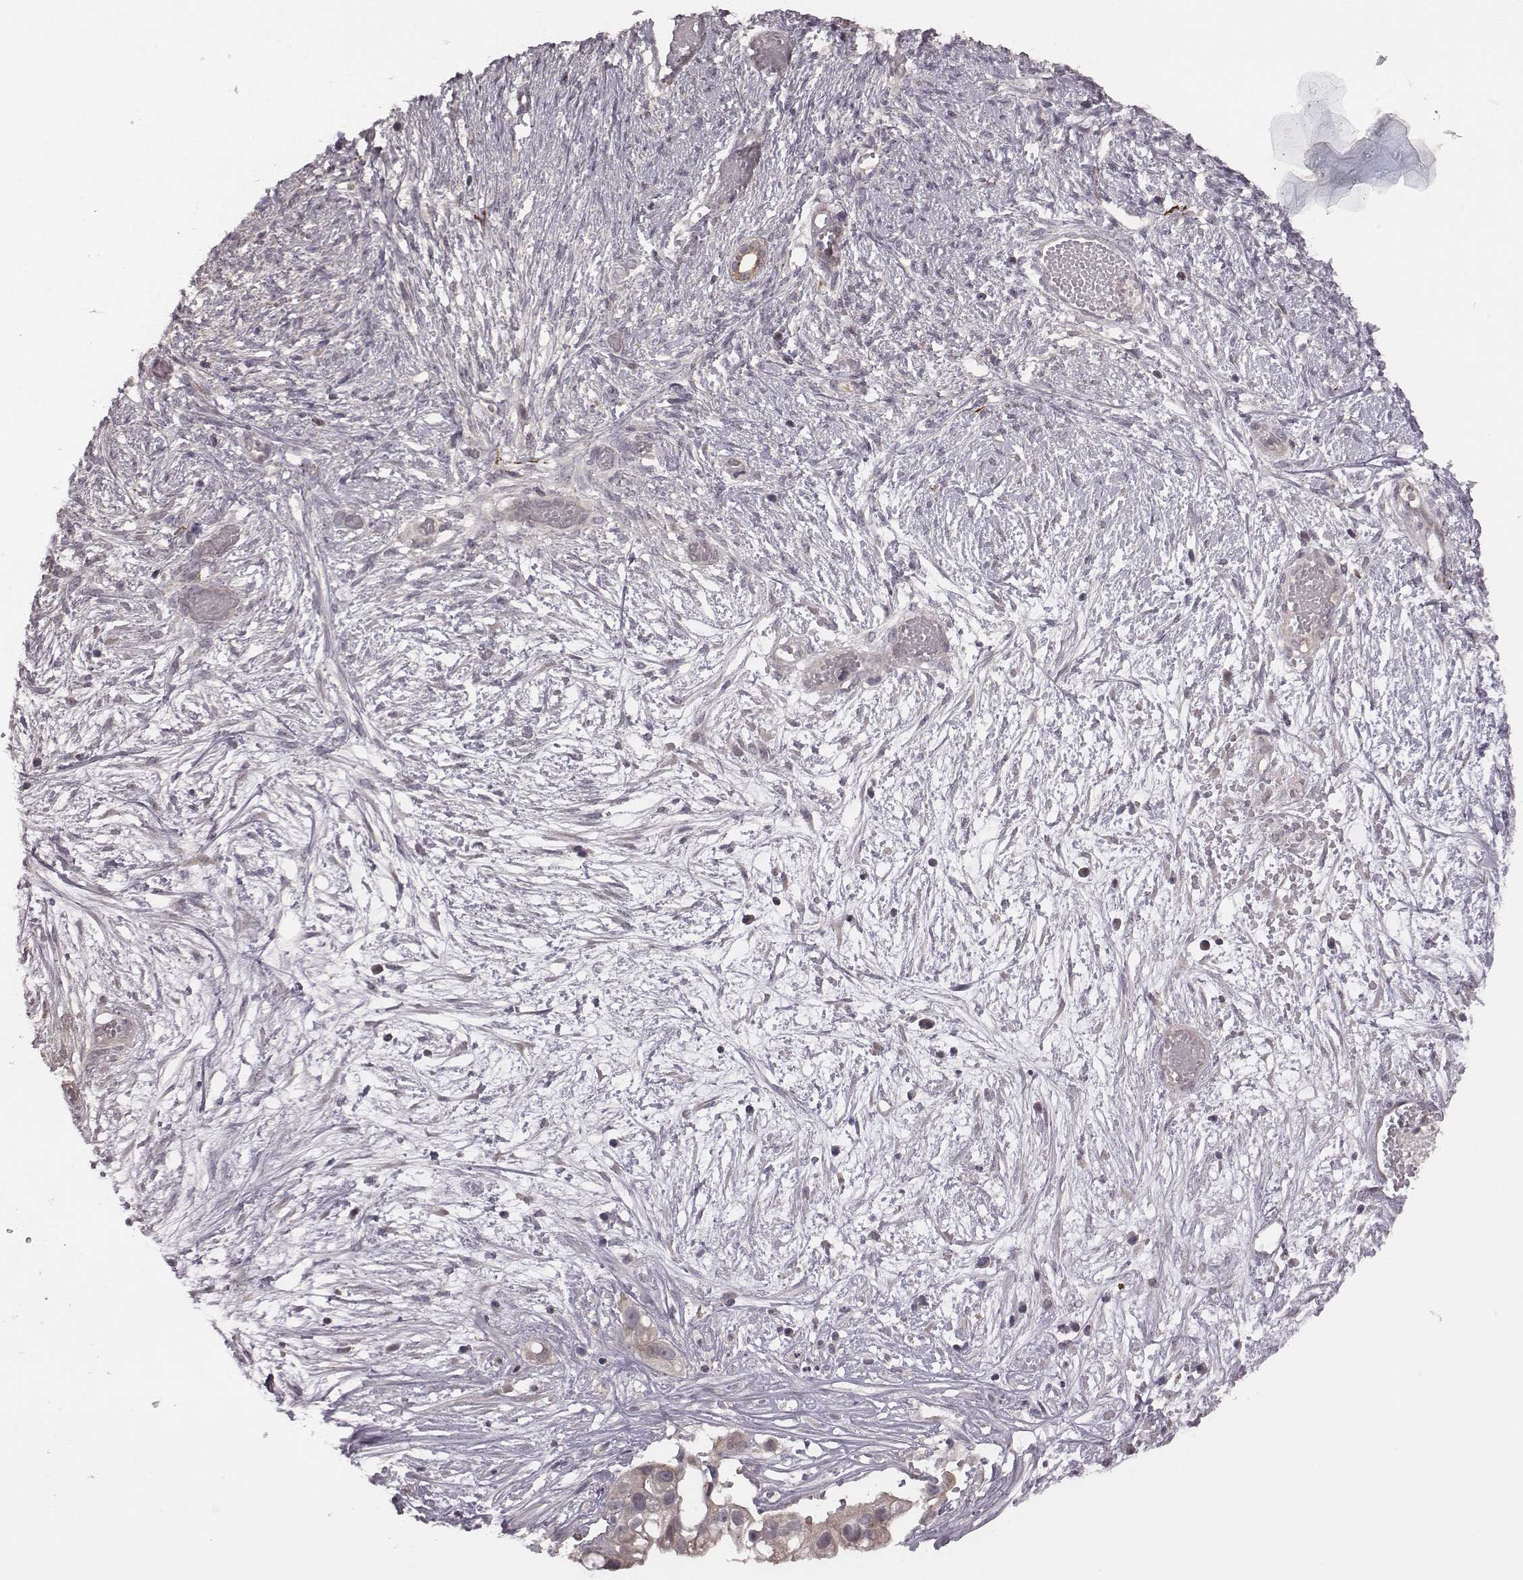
{"staining": {"intensity": "negative", "quantity": "none", "location": "none"}, "tissue": "ovarian cancer", "cell_type": "Tumor cells", "image_type": "cancer", "snomed": [{"axis": "morphology", "description": "Cystadenocarcinoma, serous, NOS"}, {"axis": "topography", "description": "Ovary"}], "caption": "Immunohistochemical staining of human ovarian serous cystadenocarcinoma reveals no significant staining in tumor cells.", "gene": "BICDL1", "patient": {"sex": "female", "age": 56}}